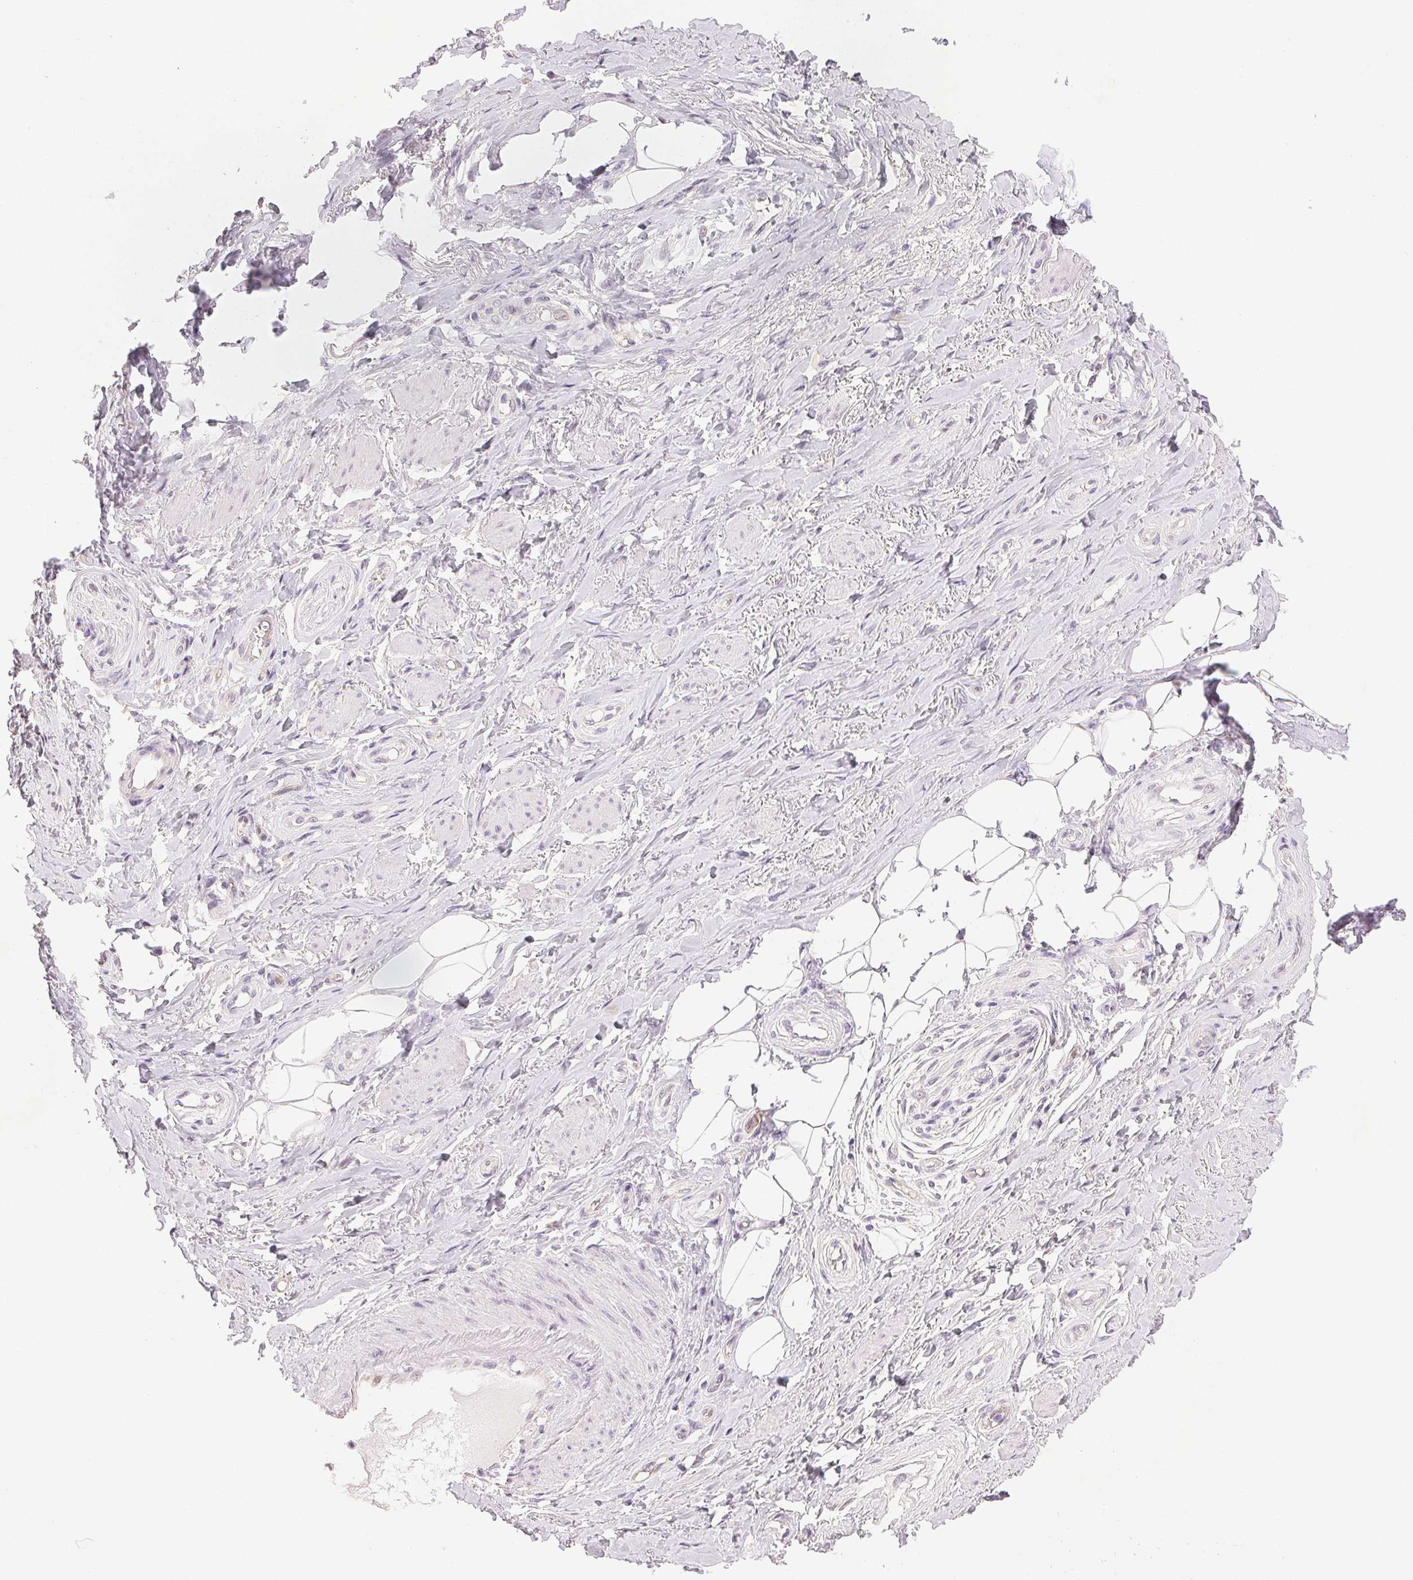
{"staining": {"intensity": "negative", "quantity": "none", "location": "none"}, "tissue": "adipose tissue", "cell_type": "Adipocytes", "image_type": "normal", "snomed": [{"axis": "morphology", "description": "Normal tissue, NOS"}, {"axis": "topography", "description": "Anal"}, {"axis": "topography", "description": "Peripheral nerve tissue"}], "caption": "This is a histopathology image of immunohistochemistry staining of unremarkable adipose tissue, which shows no expression in adipocytes. Brightfield microscopy of immunohistochemistry (IHC) stained with DAB (3,3'-diaminobenzidine) (brown) and hematoxylin (blue), captured at high magnification.", "gene": "PLCB1", "patient": {"sex": "male", "age": 53}}